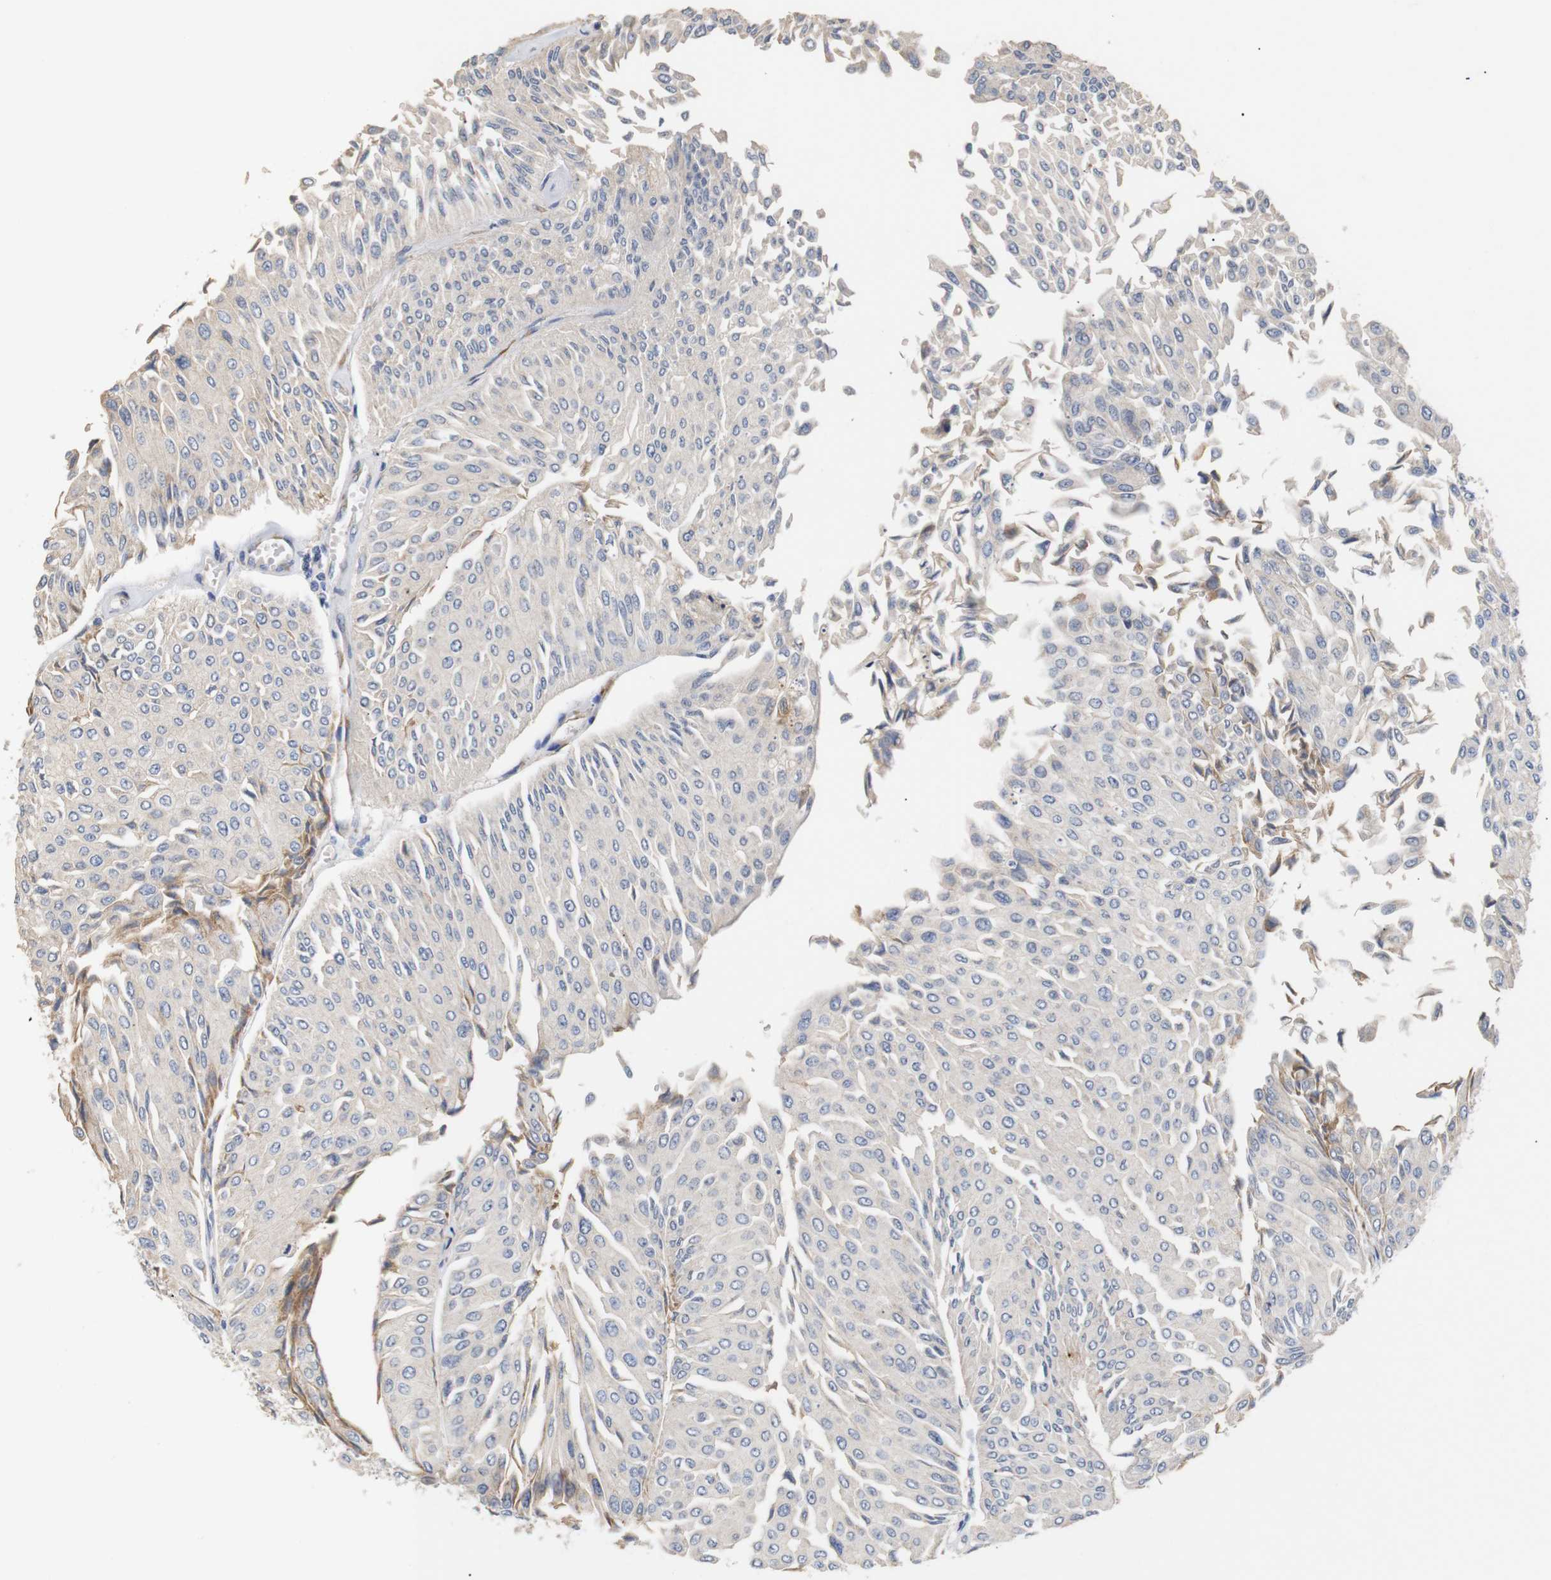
{"staining": {"intensity": "weak", "quantity": "<25%", "location": "cytoplasmic/membranous"}, "tissue": "urothelial cancer", "cell_type": "Tumor cells", "image_type": "cancer", "snomed": [{"axis": "morphology", "description": "Urothelial carcinoma, Low grade"}, {"axis": "topography", "description": "Urinary bladder"}], "caption": "Protein analysis of urothelial carcinoma (low-grade) exhibits no significant positivity in tumor cells.", "gene": "TRIM5", "patient": {"sex": "male", "age": 67}}